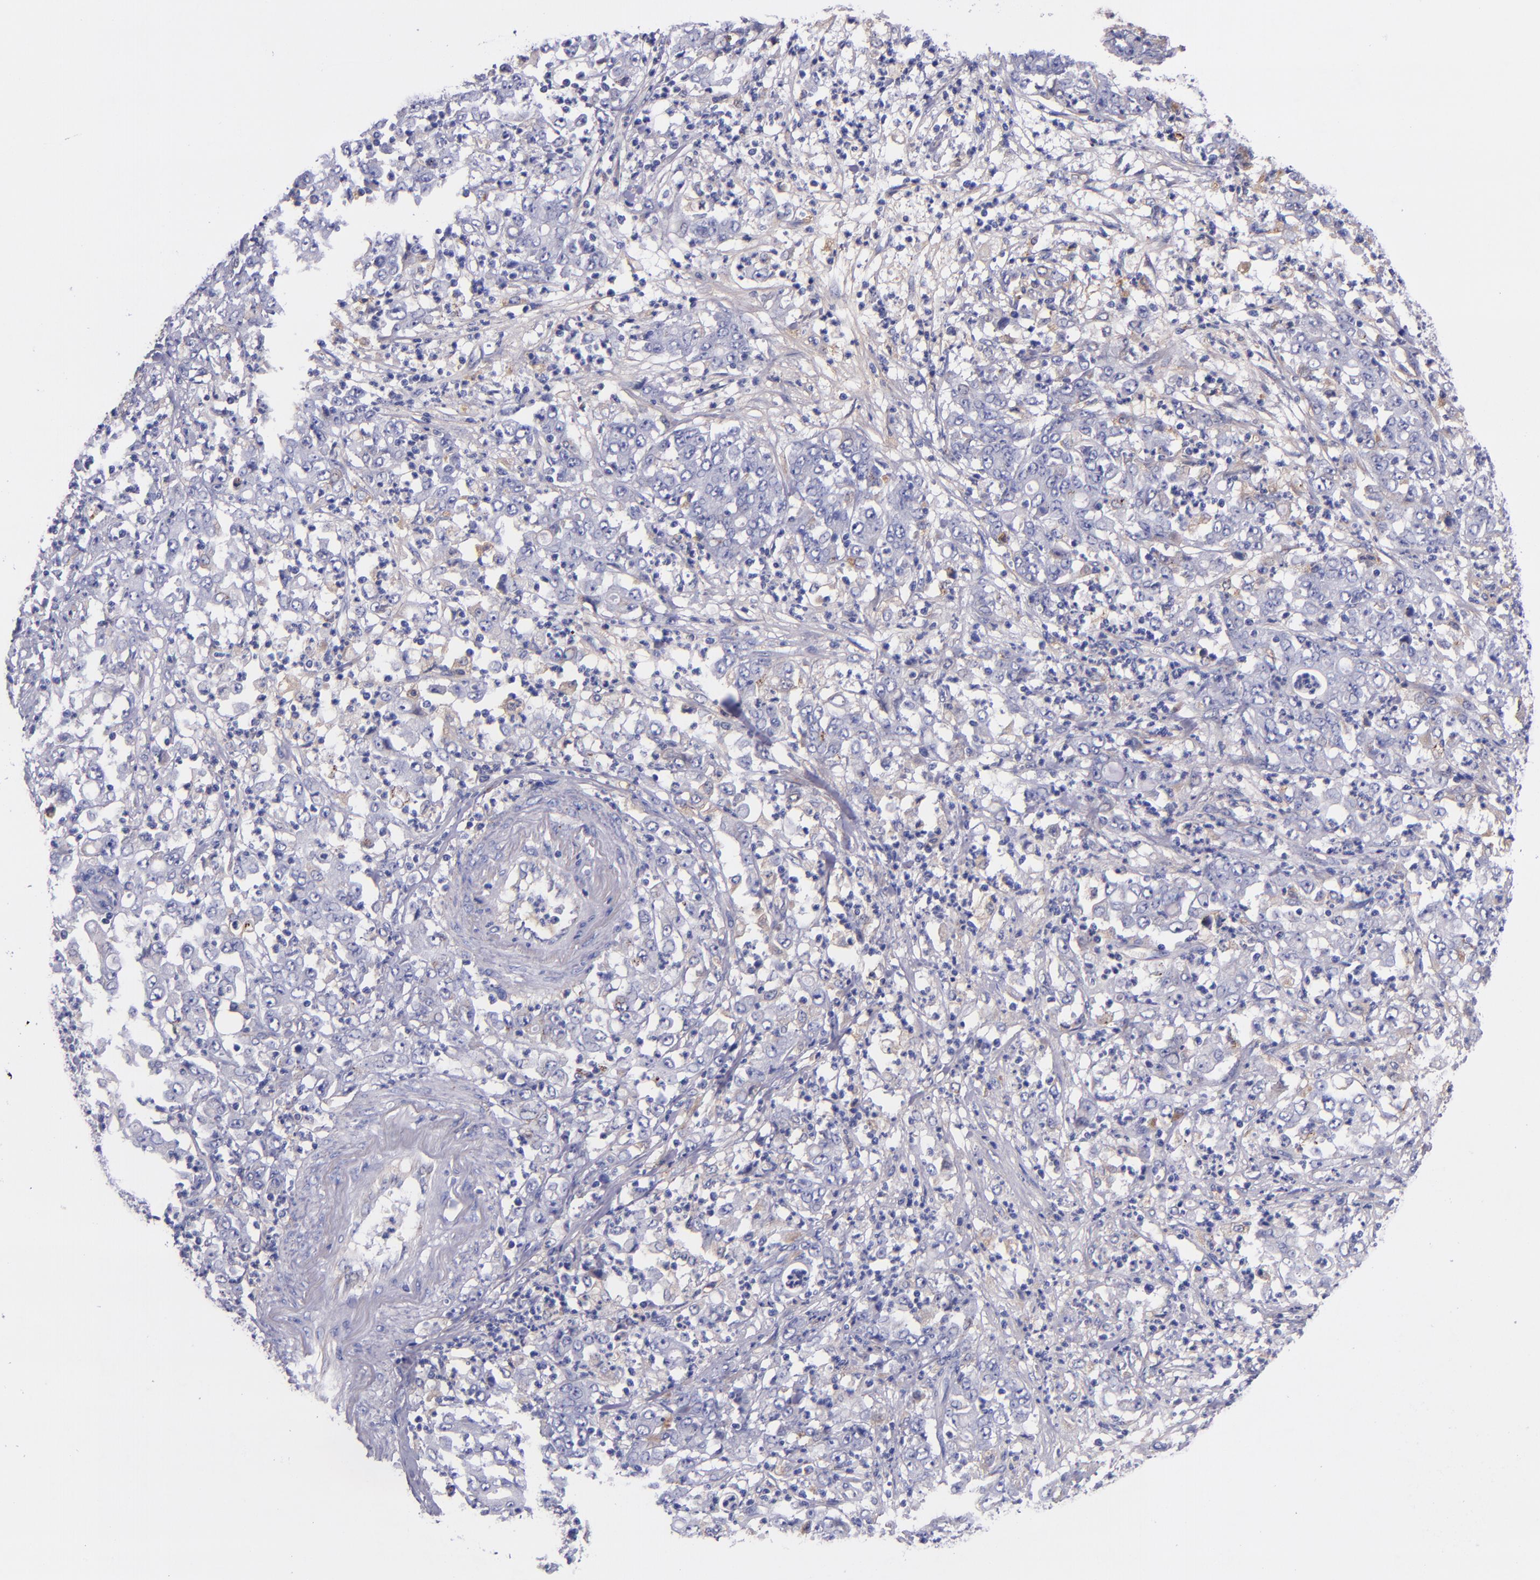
{"staining": {"intensity": "negative", "quantity": "none", "location": "none"}, "tissue": "stomach cancer", "cell_type": "Tumor cells", "image_type": "cancer", "snomed": [{"axis": "morphology", "description": "Adenocarcinoma, NOS"}, {"axis": "topography", "description": "Stomach, lower"}], "caption": "An immunohistochemistry (IHC) photomicrograph of stomach adenocarcinoma is shown. There is no staining in tumor cells of stomach adenocarcinoma.", "gene": "IVL", "patient": {"sex": "female", "age": 71}}